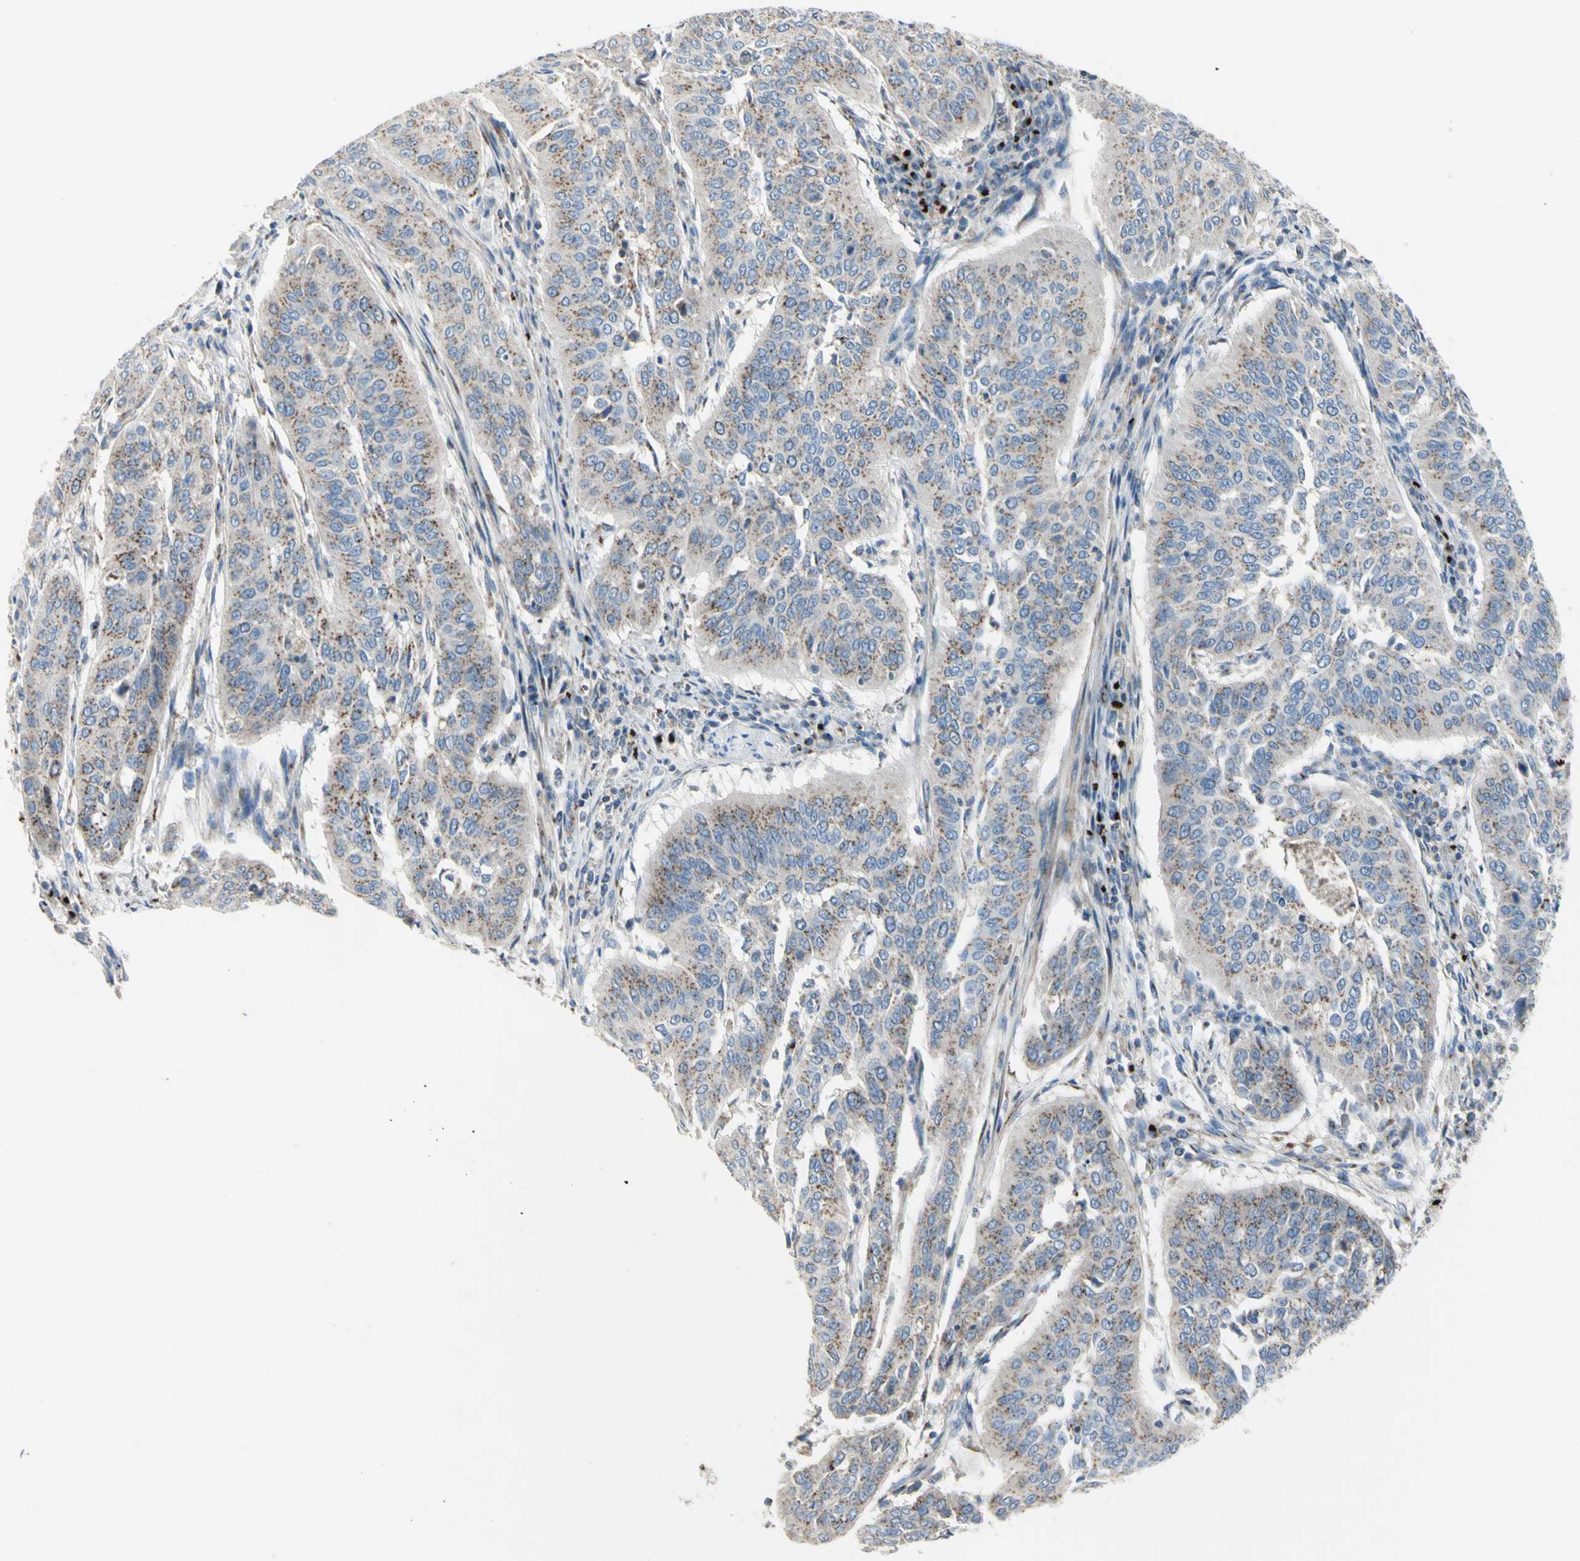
{"staining": {"intensity": "moderate", "quantity": ">75%", "location": "cytoplasmic/membranous"}, "tissue": "cervical cancer", "cell_type": "Tumor cells", "image_type": "cancer", "snomed": [{"axis": "morphology", "description": "Normal tissue, NOS"}, {"axis": "morphology", "description": "Squamous cell carcinoma, NOS"}, {"axis": "topography", "description": "Cervix"}], "caption": "The immunohistochemical stain shows moderate cytoplasmic/membranous expression in tumor cells of cervical squamous cell carcinoma tissue. (DAB (3,3'-diaminobenzidine) IHC, brown staining for protein, blue staining for nuclei).", "gene": "B4GALT3", "patient": {"sex": "female", "age": 39}}